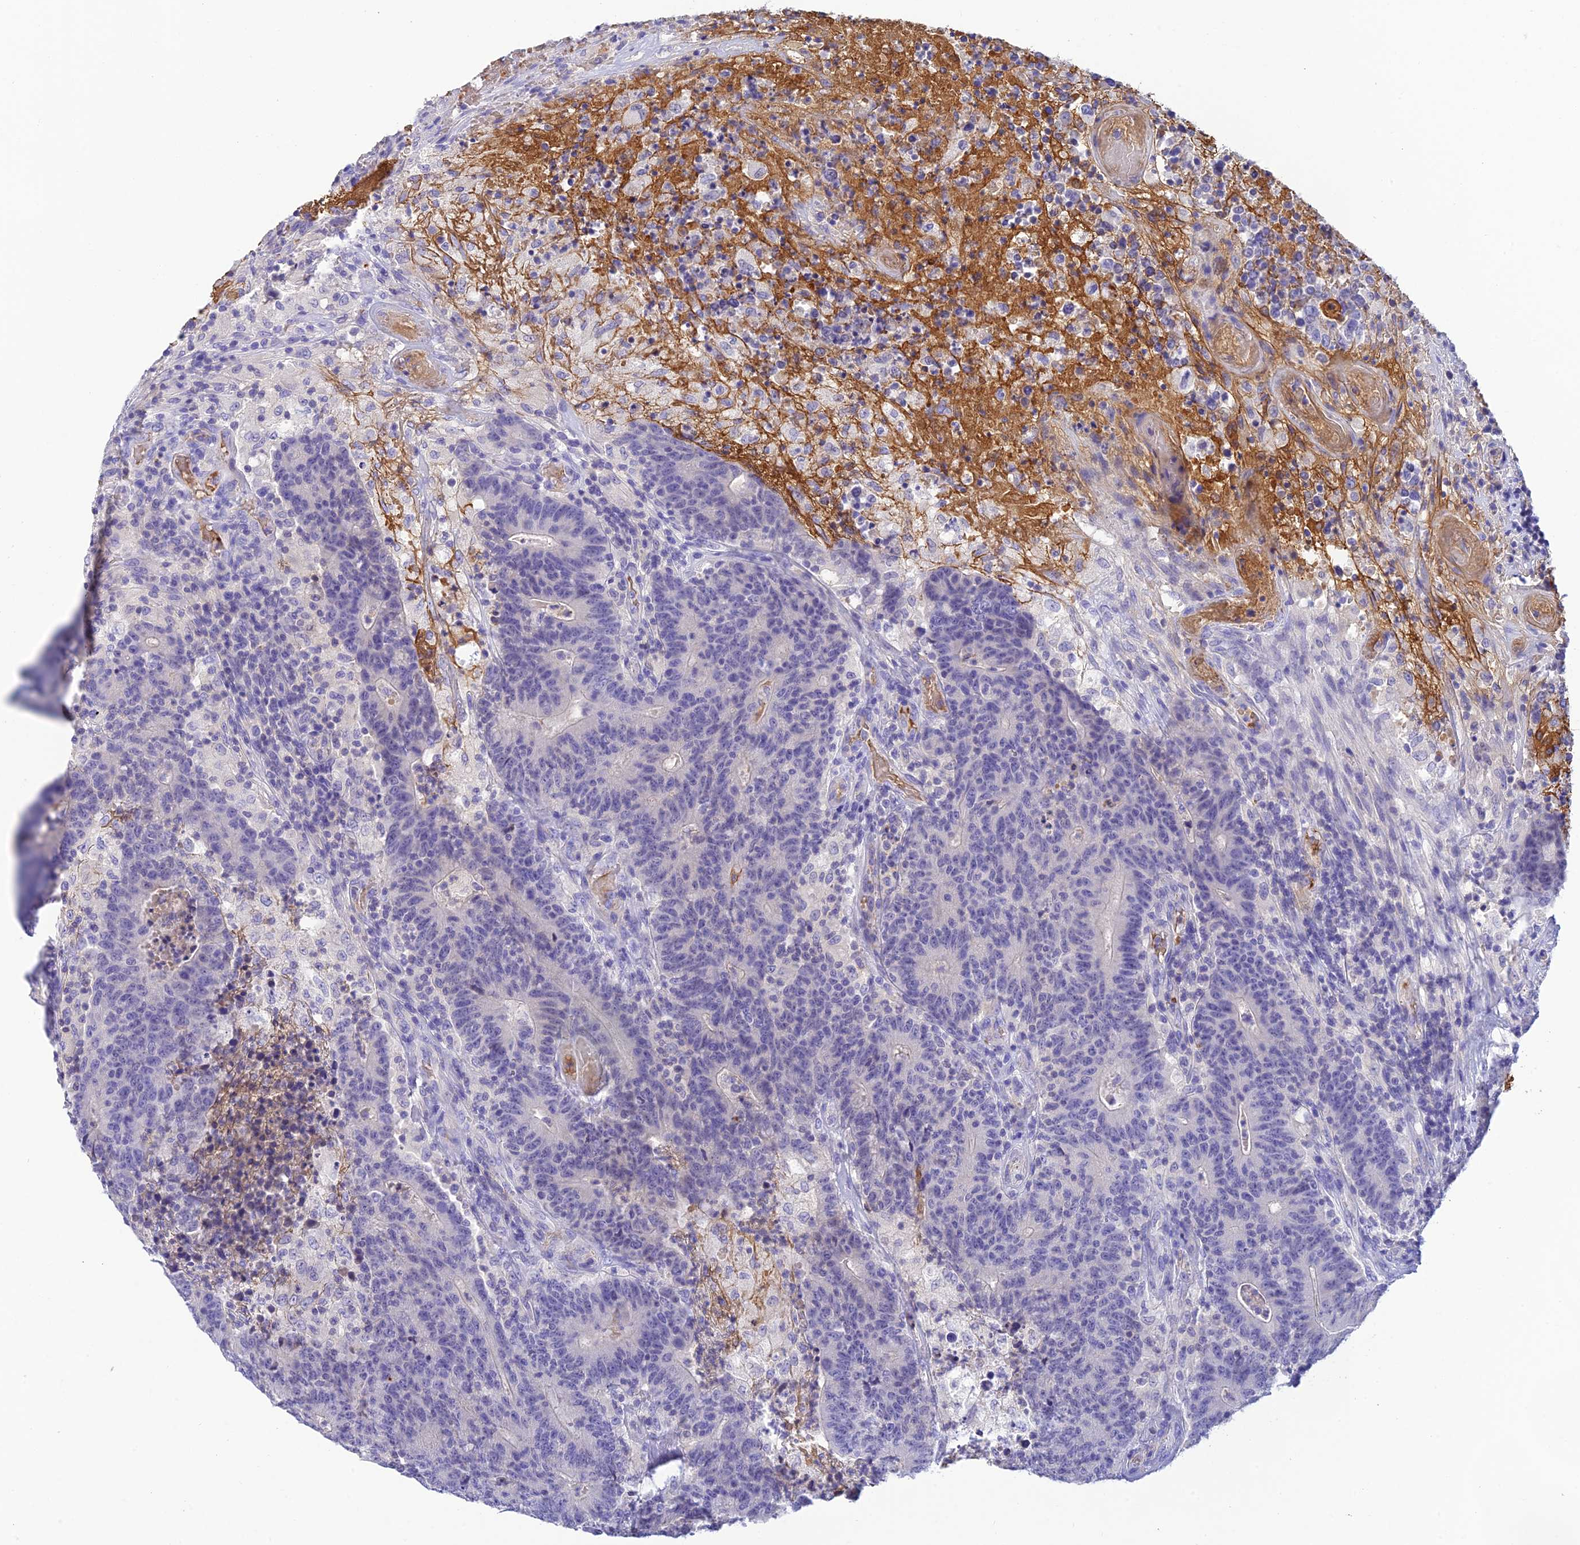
{"staining": {"intensity": "negative", "quantity": "none", "location": "none"}, "tissue": "colorectal cancer", "cell_type": "Tumor cells", "image_type": "cancer", "snomed": [{"axis": "morphology", "description": "Adenocarcinoma, NOS"}, {"axis": "topography", "description": "Colon"}], "caption": "Immunohistochemistry of colorectal cancer displays no staining in tumor cells.", "gene": "HDHD2", "patient": {"sex": "female", "age": 75}}